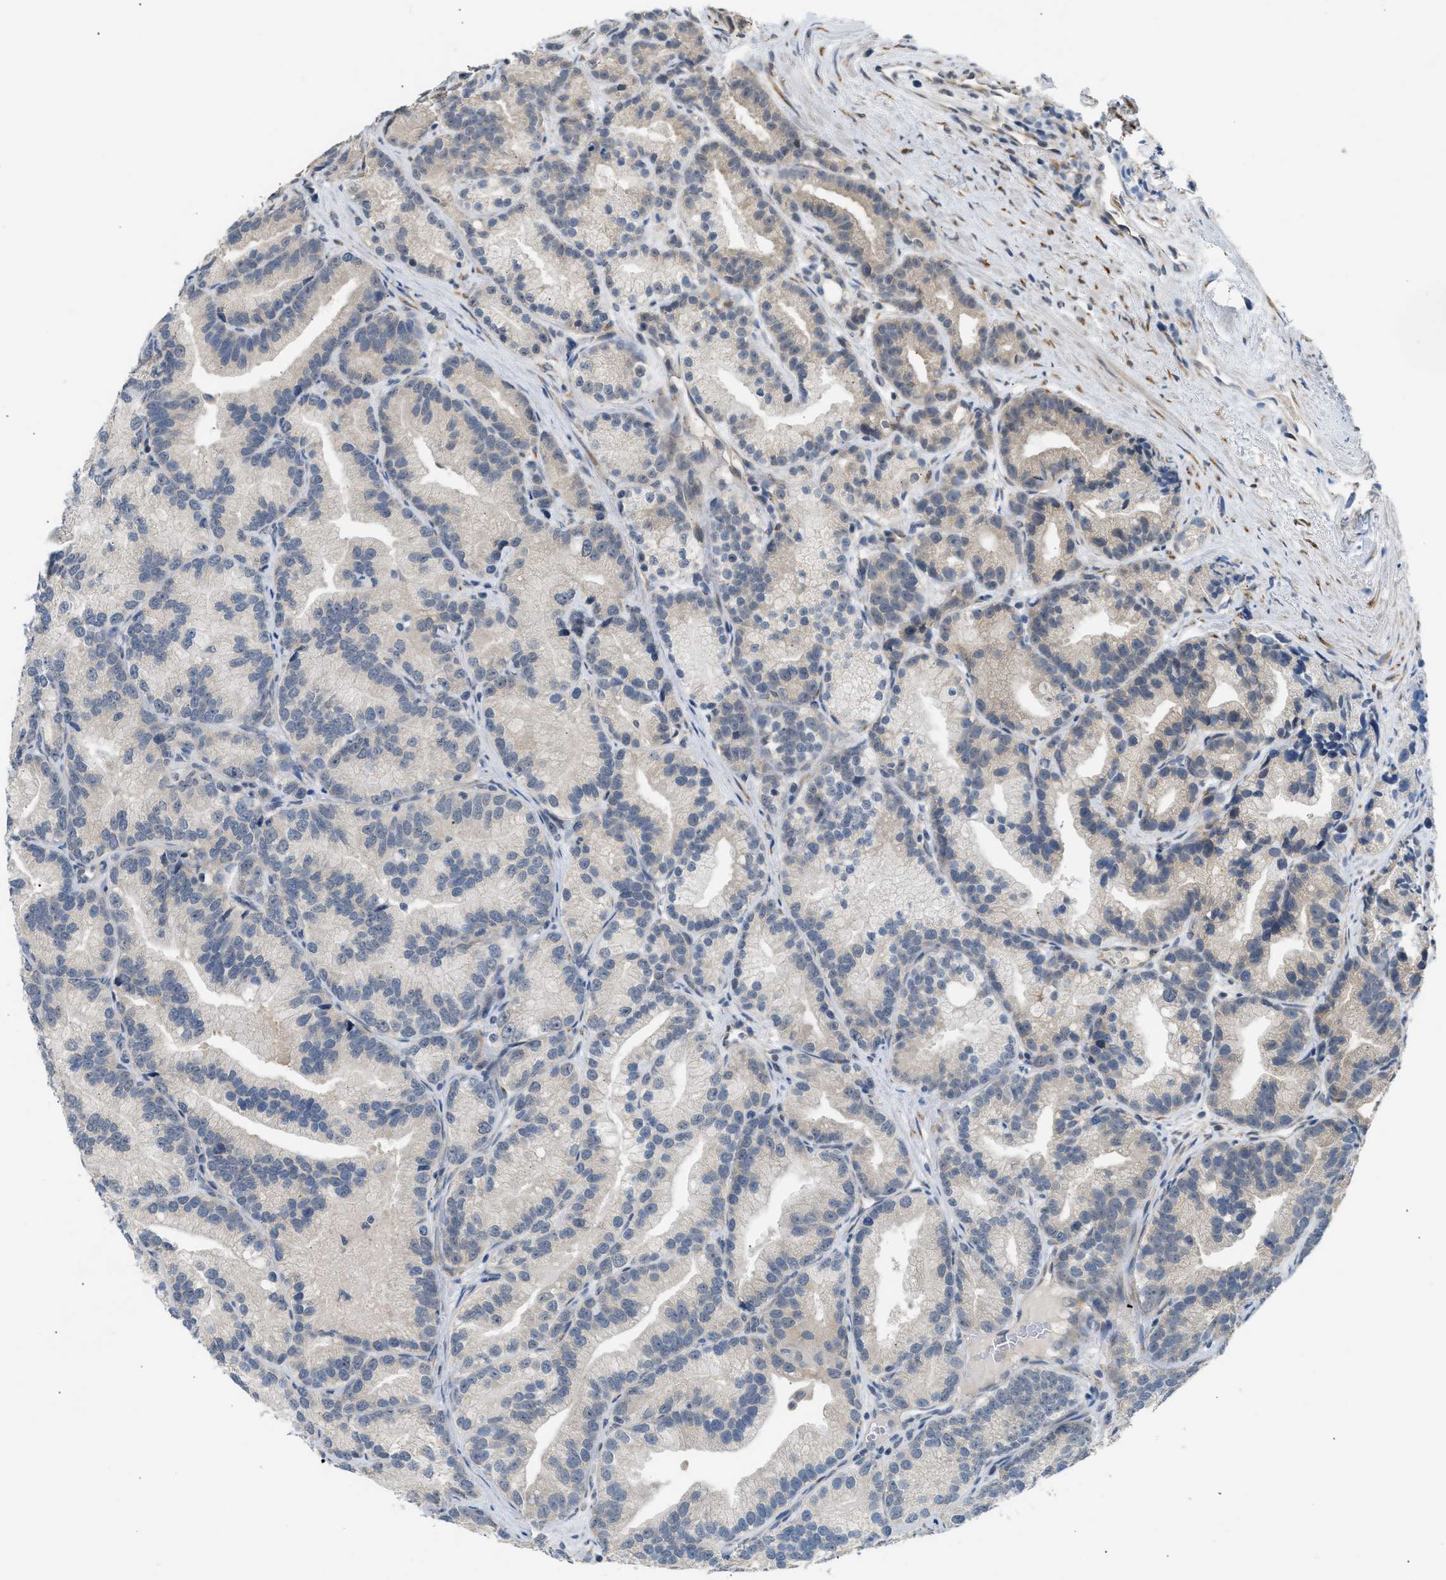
{"staining": {"intensity": "weak", "quantity": "<25%", "location": "cytoplasmic/membranous"}, "tissue": "prostate cancer", "cell_type": "Tumor cells", "image_type": "cancer", "snomed": [{"axis": "morphology", "description": "Adenocarcinoma, Low grade"}, {"axis": "topography", "description": "Prostate"}], "caption": "A high-resolution image shows IHC staining of prostate low-grade adenocarcinoma, which demonstrates no significant expression in tumor cells.", "gene": "KCNC2", "patient": {"sex": "male", "age": 89}}